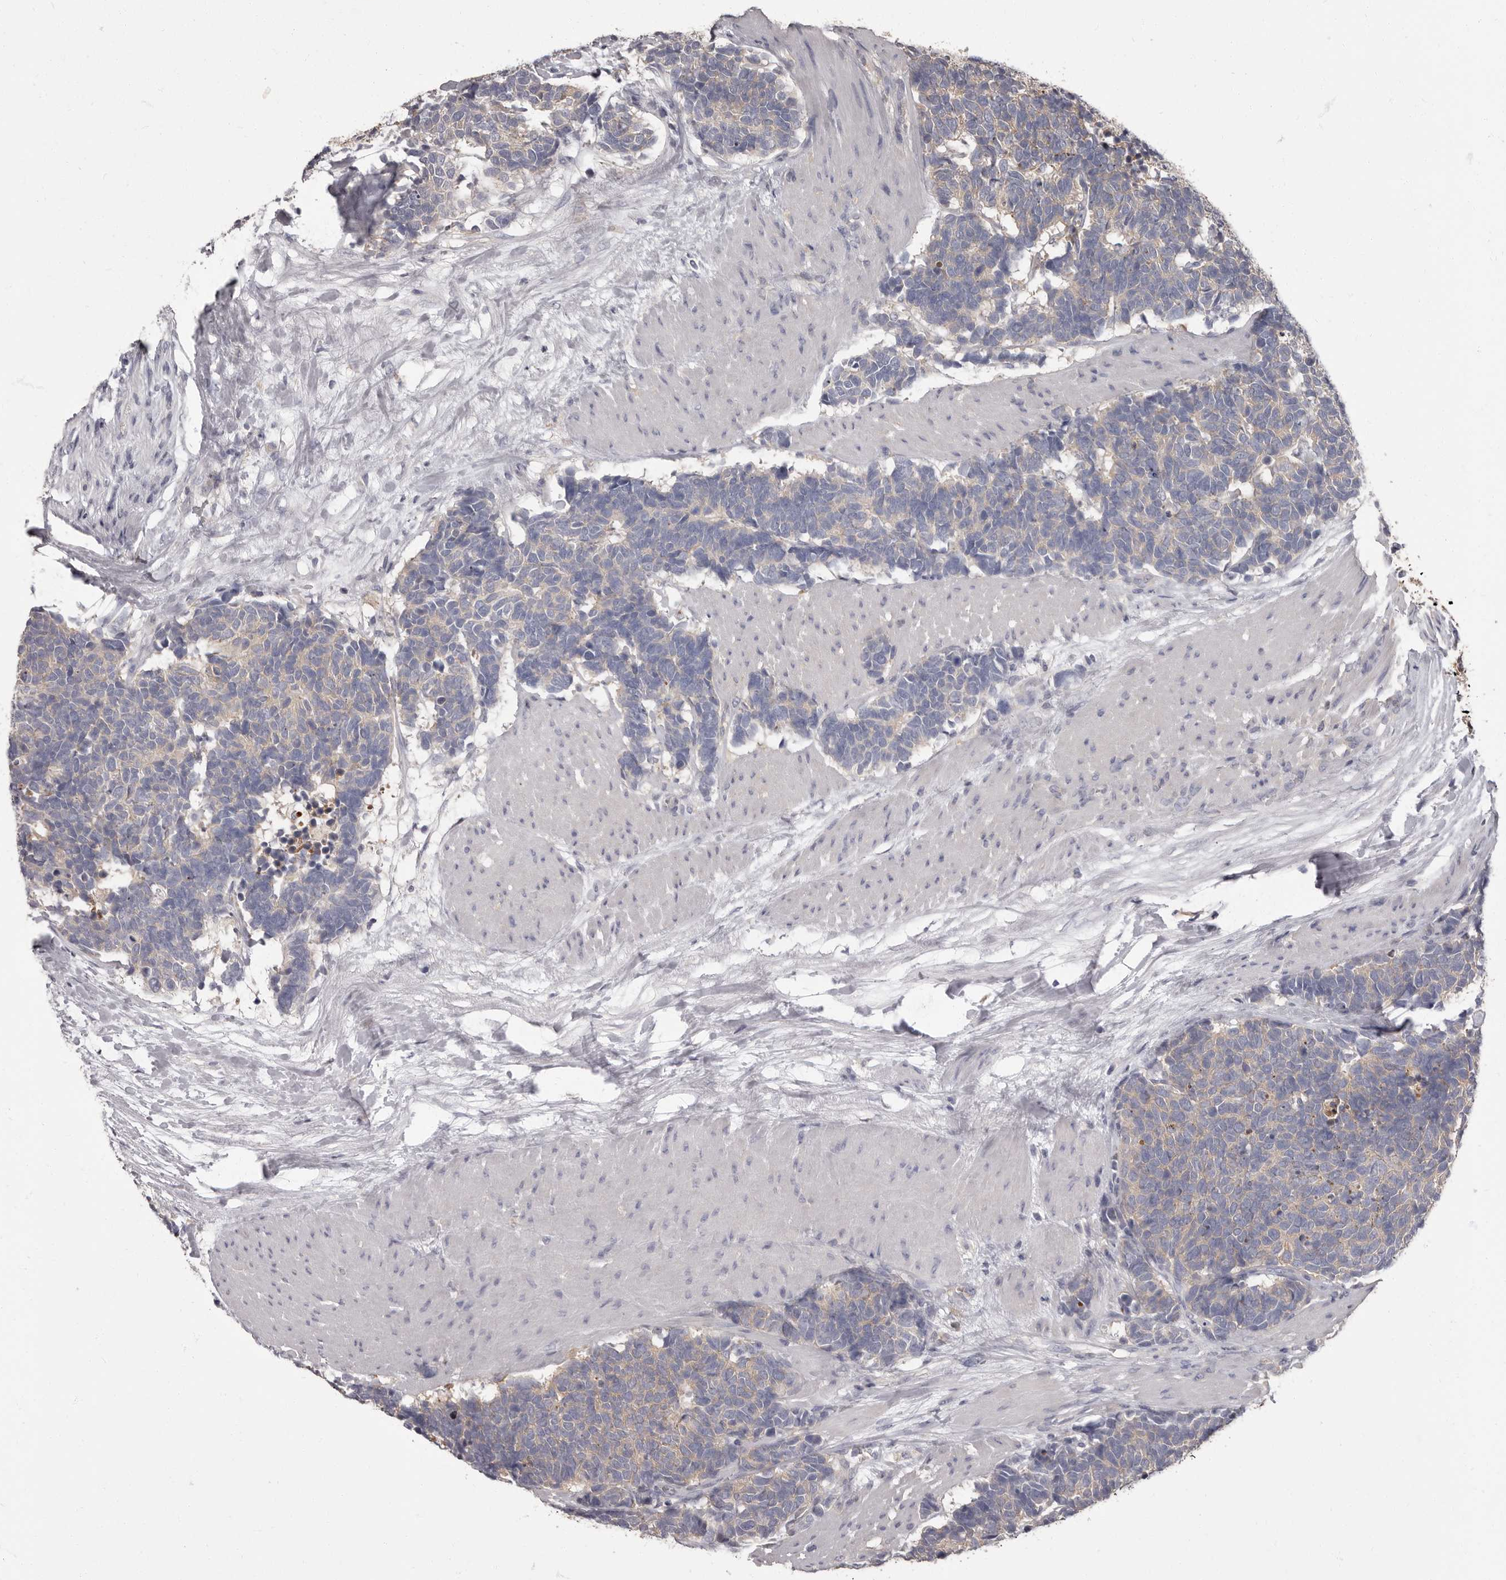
{"staining": {"intensity": "weak", "quantity": "<25%", "location": "cytoplasmic/membranous"}, "tissue": "carcinoid", "cell_type": "Tumor cells", "image_type": "cancer", "snomed": [{"axis": "morphology", "description": "Carcinoma, NOS"}, {"axis": "morphology", "description": "Carcinoid, malignant, NOS"}, {"axis": "topography", "description": "Urinary bladder"}], "caption": "Image shows no significant protein positivity in tumor cells of carcinoid.", "gene": "APEH", "patient": {"sex": "male", "age": 57}}